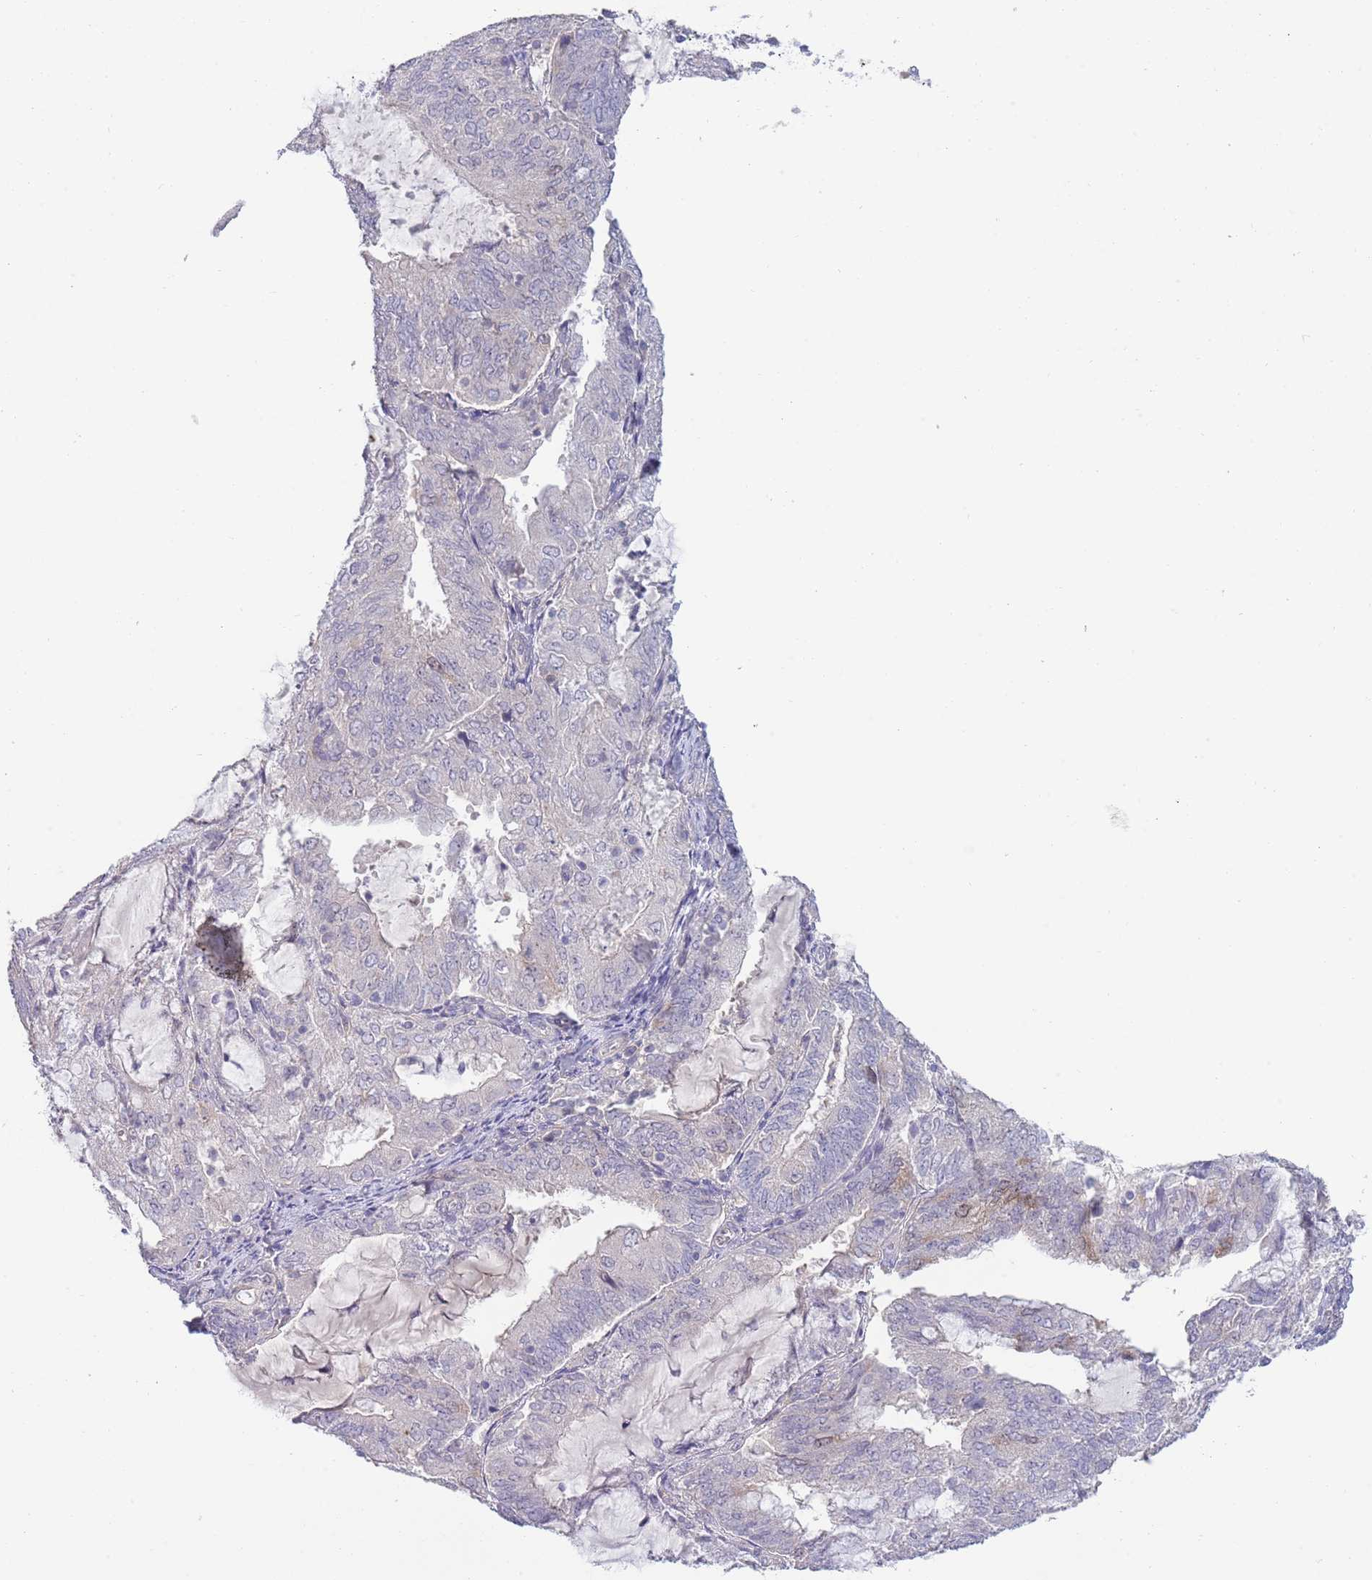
{"staining": {"intensity": "negative", "quantity": "none", "location": "none"}, "tissue": "endometrial cancer", "cell_type": "Tumor cells", "image_type": "cancer", "snomed": [{"axis": "morphology", "description": "Adenocarcinoma, NOS"}, {"axis": "topography", "description": "Endometrium"}], "caption": "This is a histopathology image of immunohistochemistry staining of endometrial cancer, which shows no positivity in tumor cells.", "gene": "PIMREG", "patient": {"sex": "female", "age": 81}}